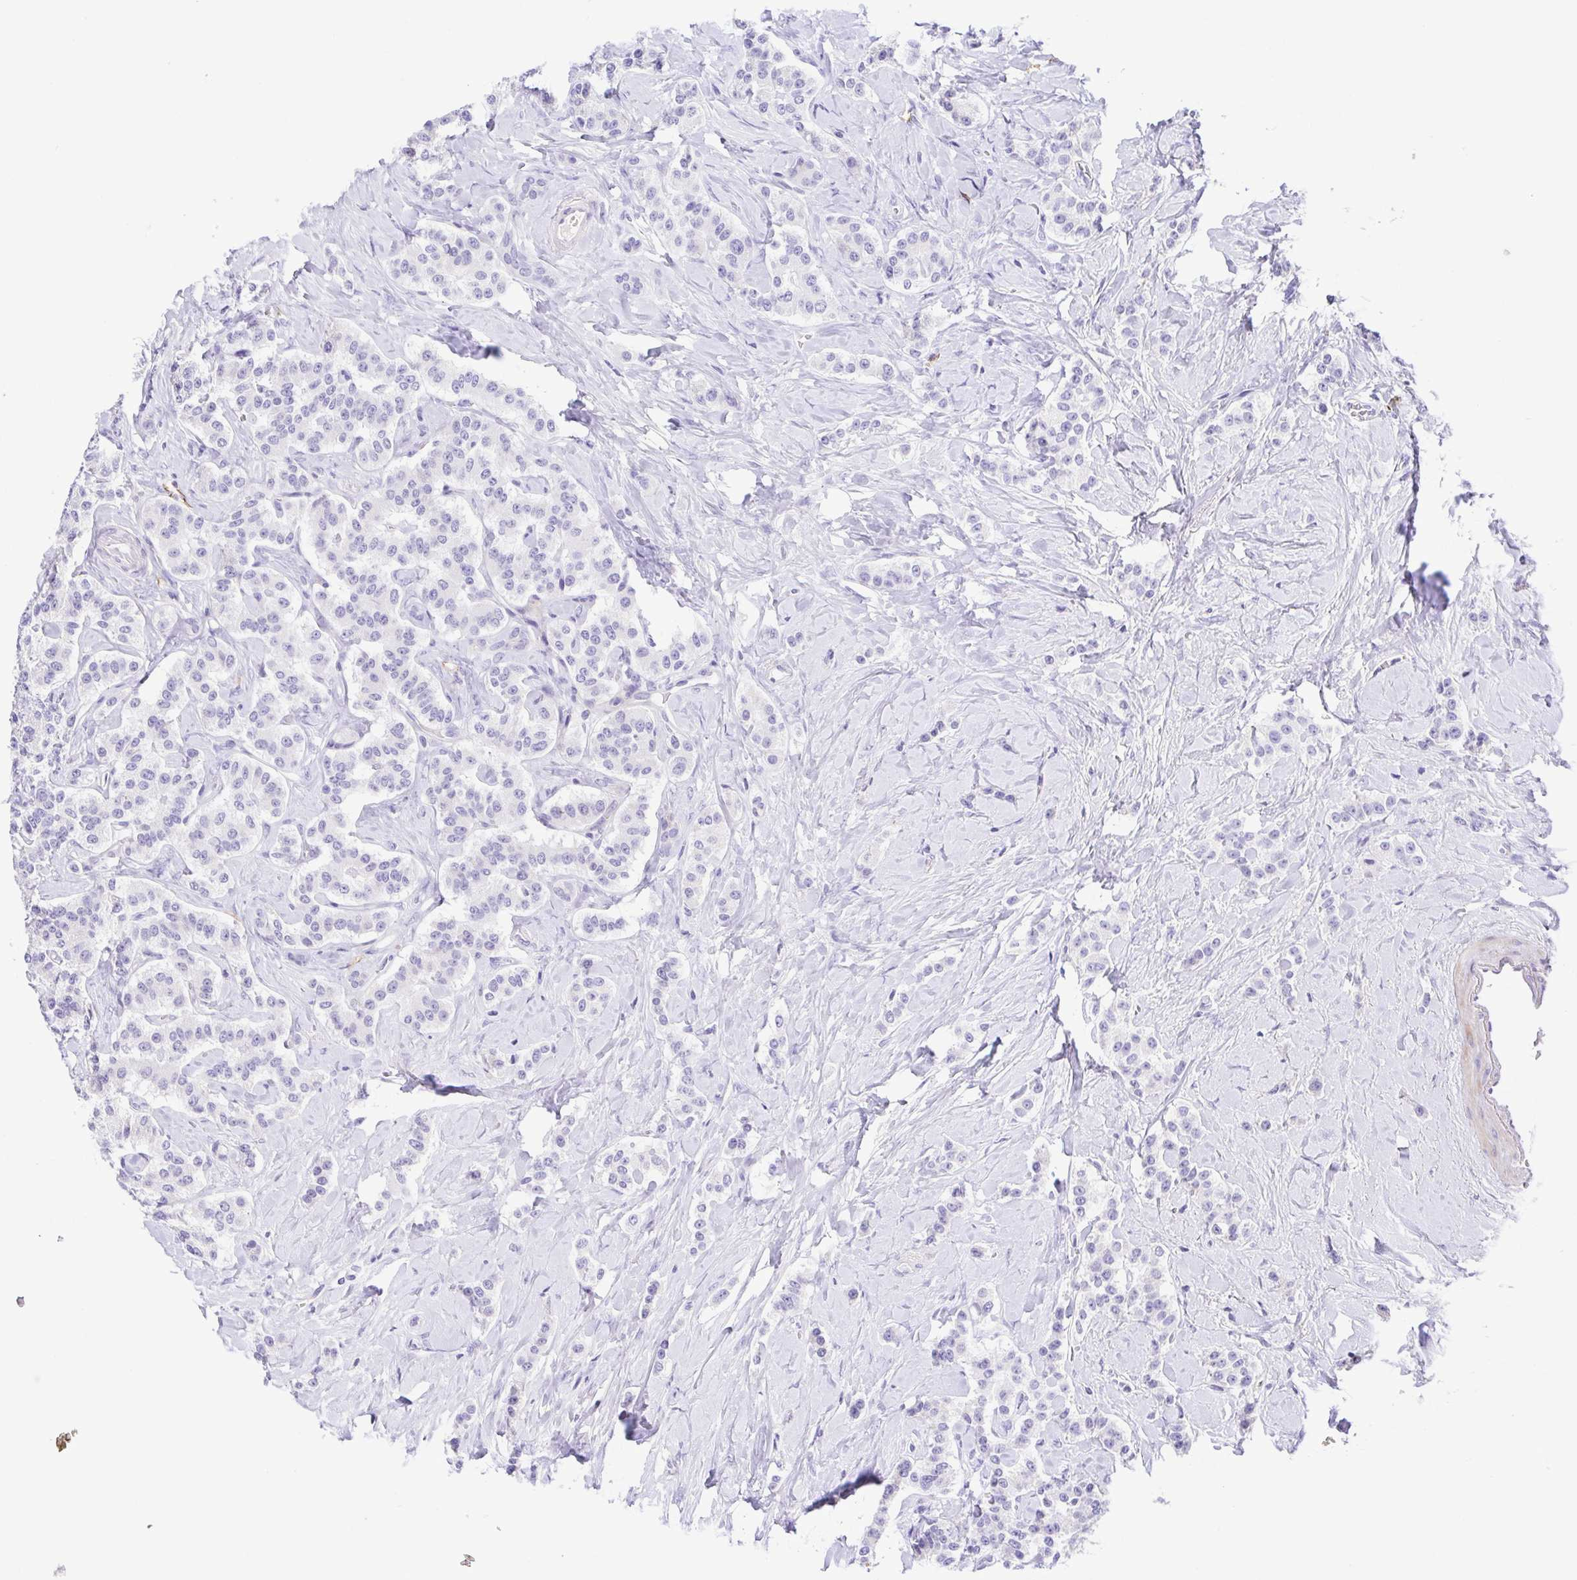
{"staining": {"intensity": "negative", "quantity": "none", "location": "none"}, "tissue": "carcinoid", "cell_type": "Tumor cells", "image_type": "cancer", "snomed": [{"axis": "morphology", "description": "Normal tissue, NOS"}, {"axis": "morphology", "description": "Carcinoid, malignant, NOS"}, {"axis": "topography", "description": "Pancreas"}], "caption": "Human carcinoid (malignant) stained for a protein using immunohistochemistry (IHC) demonstrates no positivity in tumor cells.", "gene": "GPR182", "patient": {"sex": "male", "age": 36}}